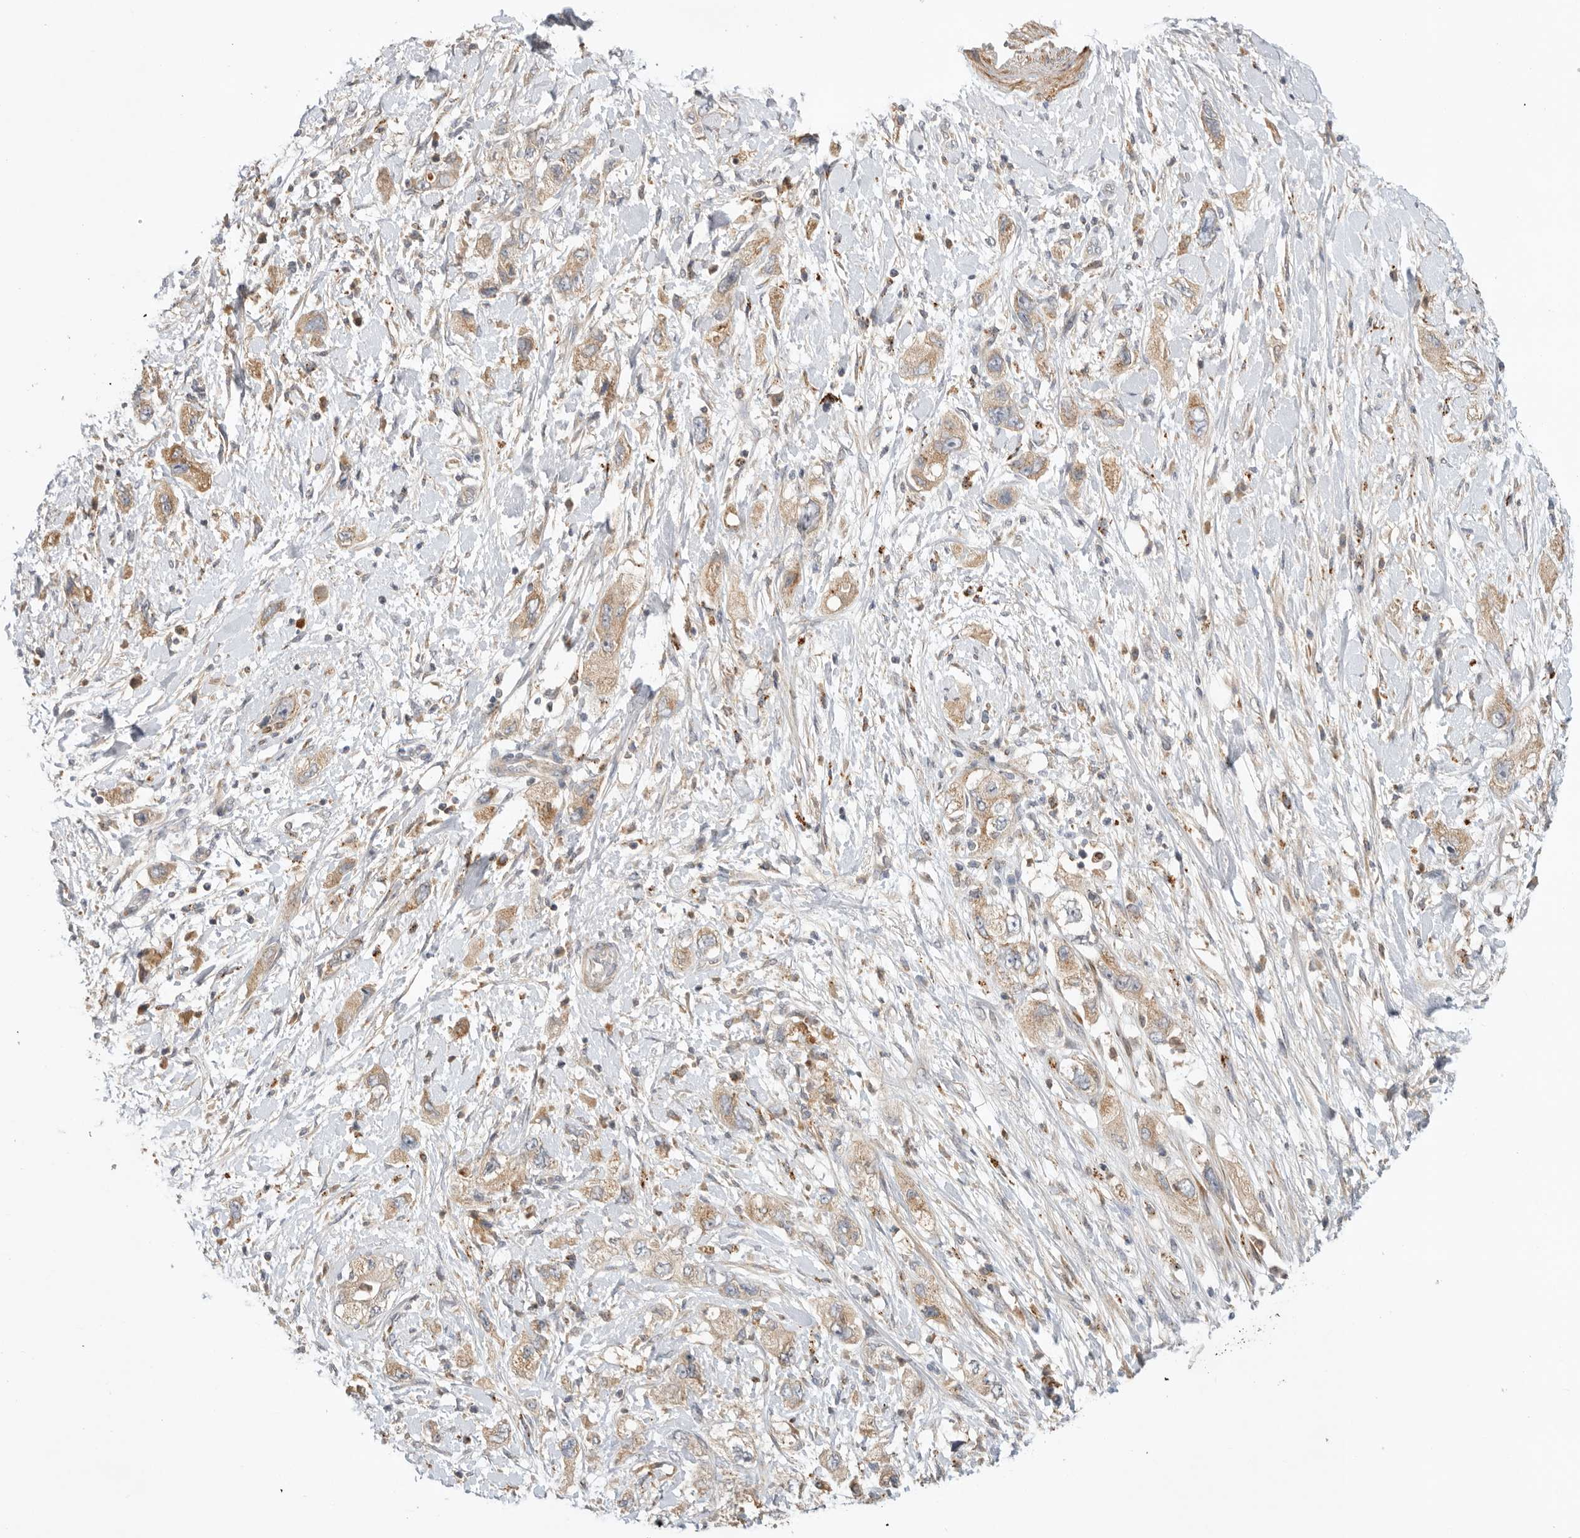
{"staining": {"intensity": "weak", "quantity": ">75%", "location": "cytoplasmic/membranous"}, "tissue": "pancreatic cancer", "cell_type": "Tumor cells", "image_type": "cancer", "snomed": [{"axis": "morphology", "description": "Adenocarcinoma, NOS"}, {"axis": "topography", "description": "Pancreas"}], "caption": "This is a micrograph of immunohistochemistry staining of pancreatic adenocarcinoma, which shows weak positivity in the cytoplasmic/membranous of tumor cells.", "gene": "GNE", "patient": {"sex": "female", "age": 73}}